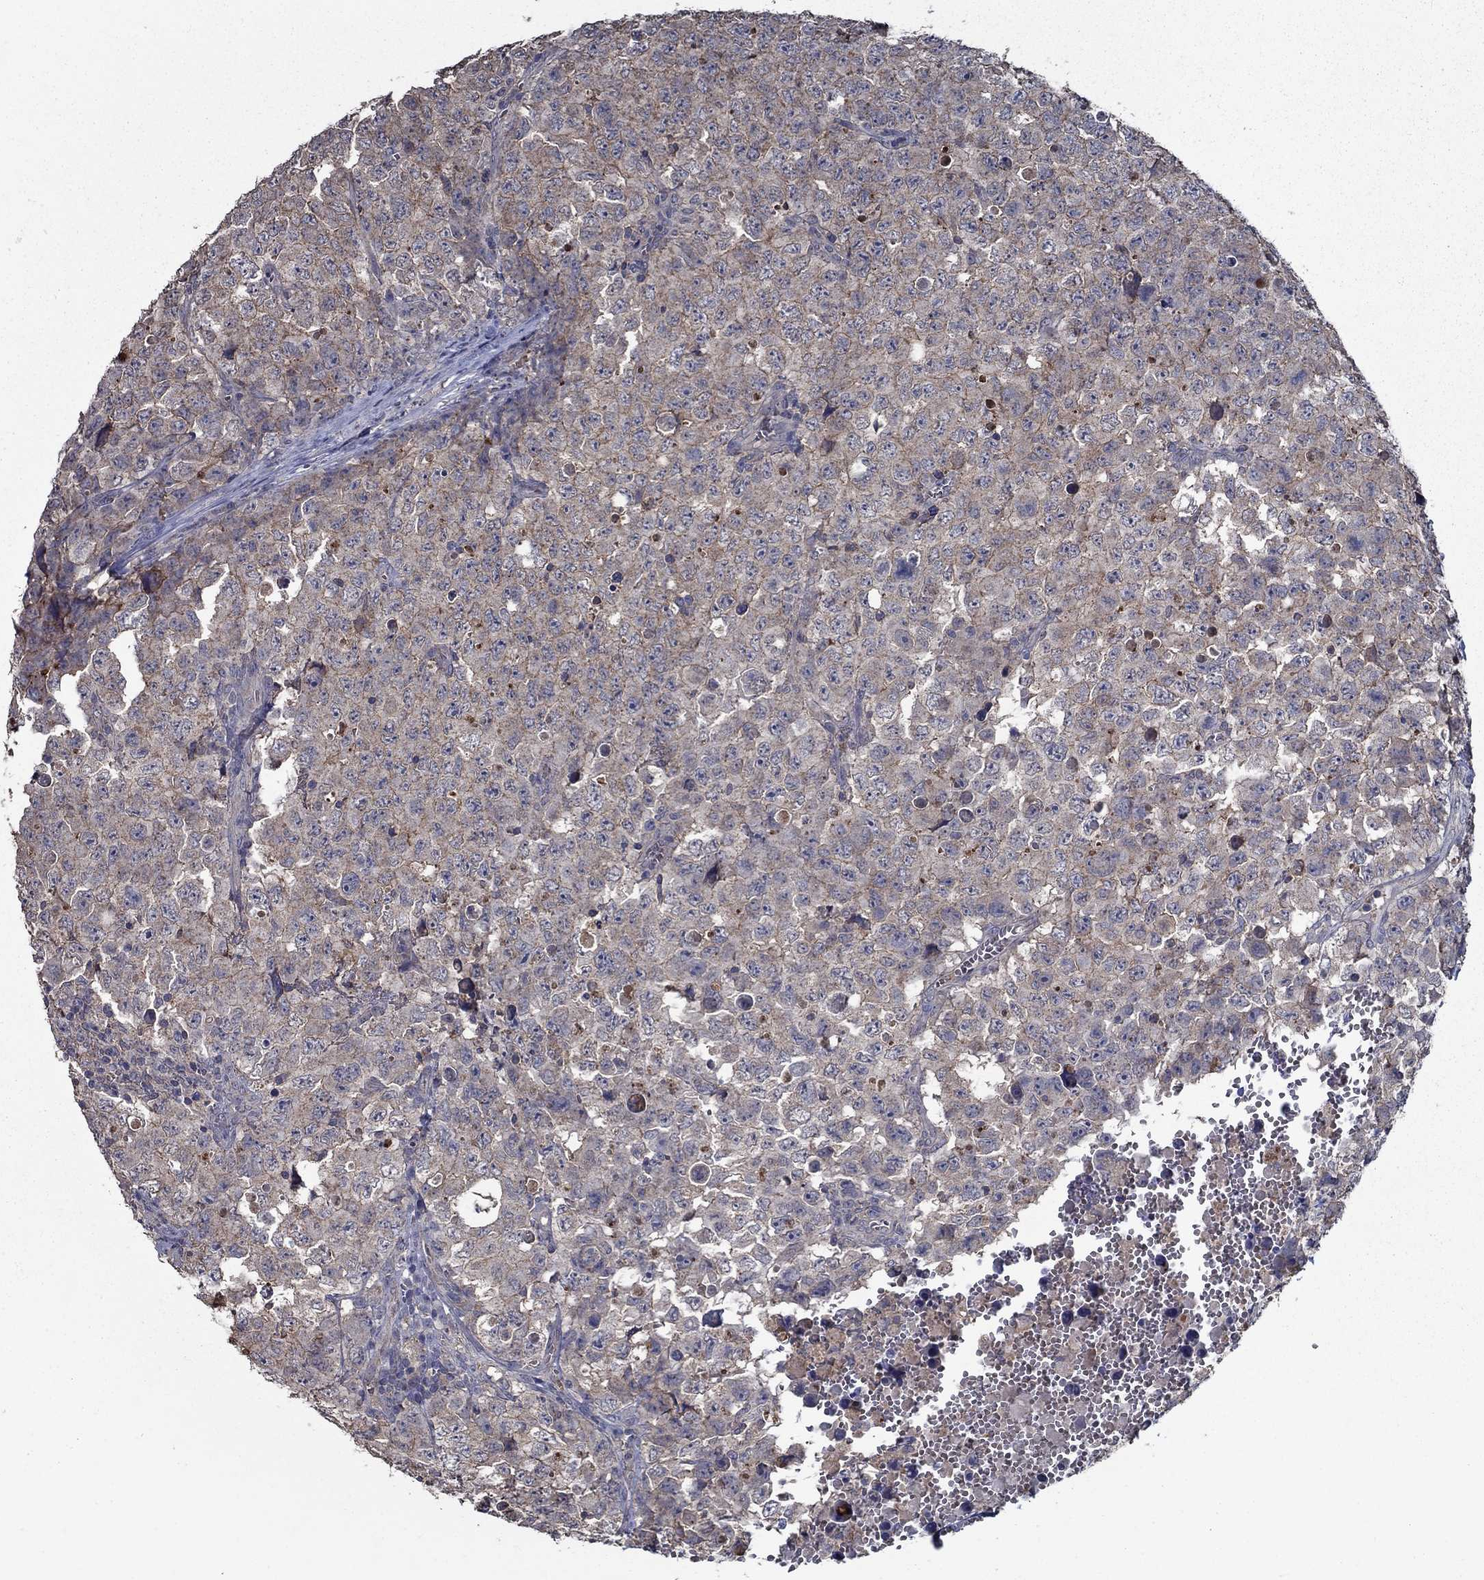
{"staining": {"intensity": "moderate", "quantity": "<25%", "location": "cytoplasmic/membranous"}, "tissue": "testis cancer", "cell_type": "Tumor cells", "image_type": "cancer", "snomed": [{"axis": "morphology", "description": "Carcinoma, Embryonal, NOS"}, {"axis": "topography", "description": "Testis"}], "caption": "IHC photomicrograph of human testis cancer (embryonal carcinoma) stained for a protein (brown), which reveals low levels of moderate cytoplasmic/membranous positivity in approximately <25% of tumor cells.", "gene": "SLC44A1", "patient": {"sex": "male", "age": 23}}